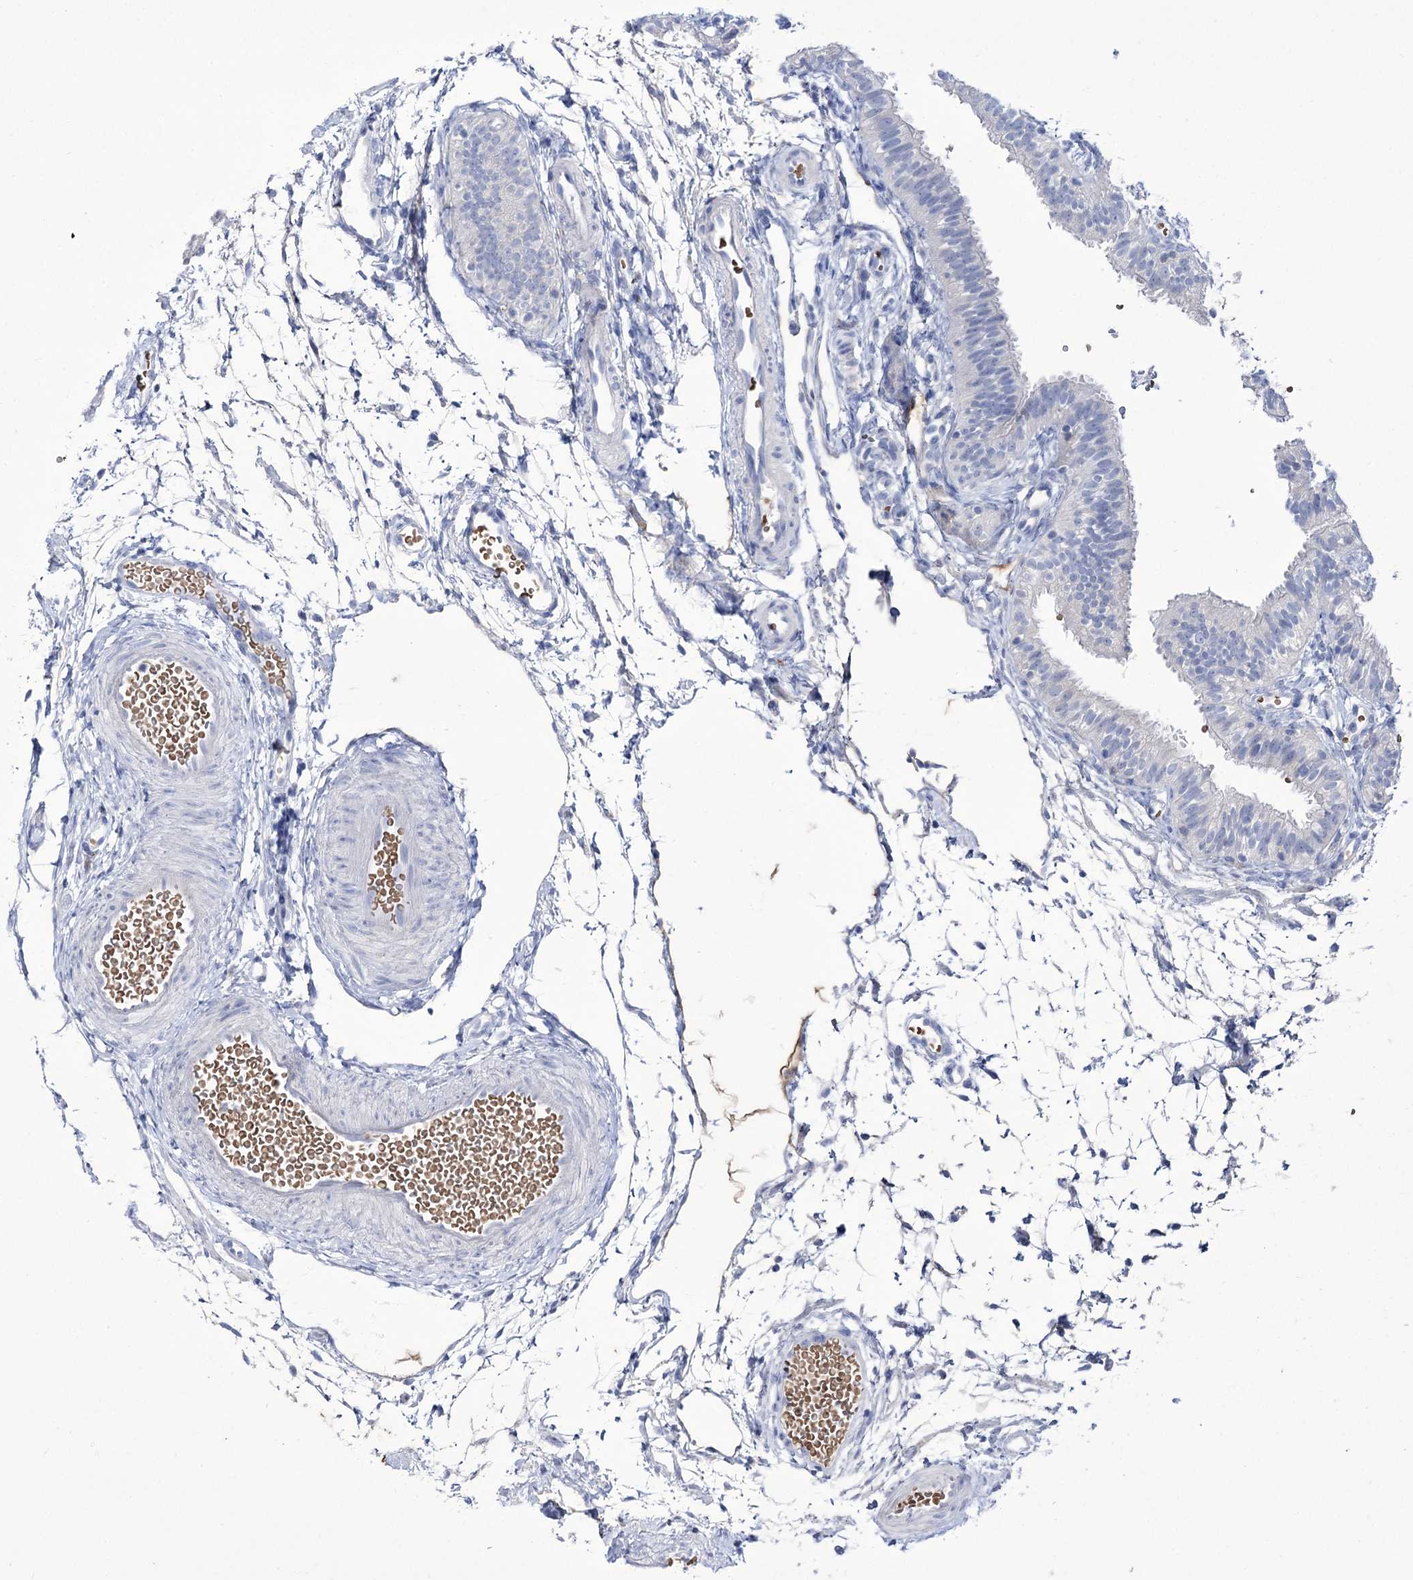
{"staining": {"intensity": "negative", "quantity": "none", "location": "none"}, "tissue": "fallopian tube", "cell_type": "Glandular cells", "image_type": "normal", "snomed": [{"axis": "morphology", "description": "Normal tissue, NOS"}, {"axis": "topography", "description": "Fallopian tube"}], "caption": "DAB immunohistochemical staining of normal fallopian tube demonstrates no significant positivity in glandular cells.", "gene": "ZNF622", "patient": {"sex": "female", "age": 35}}